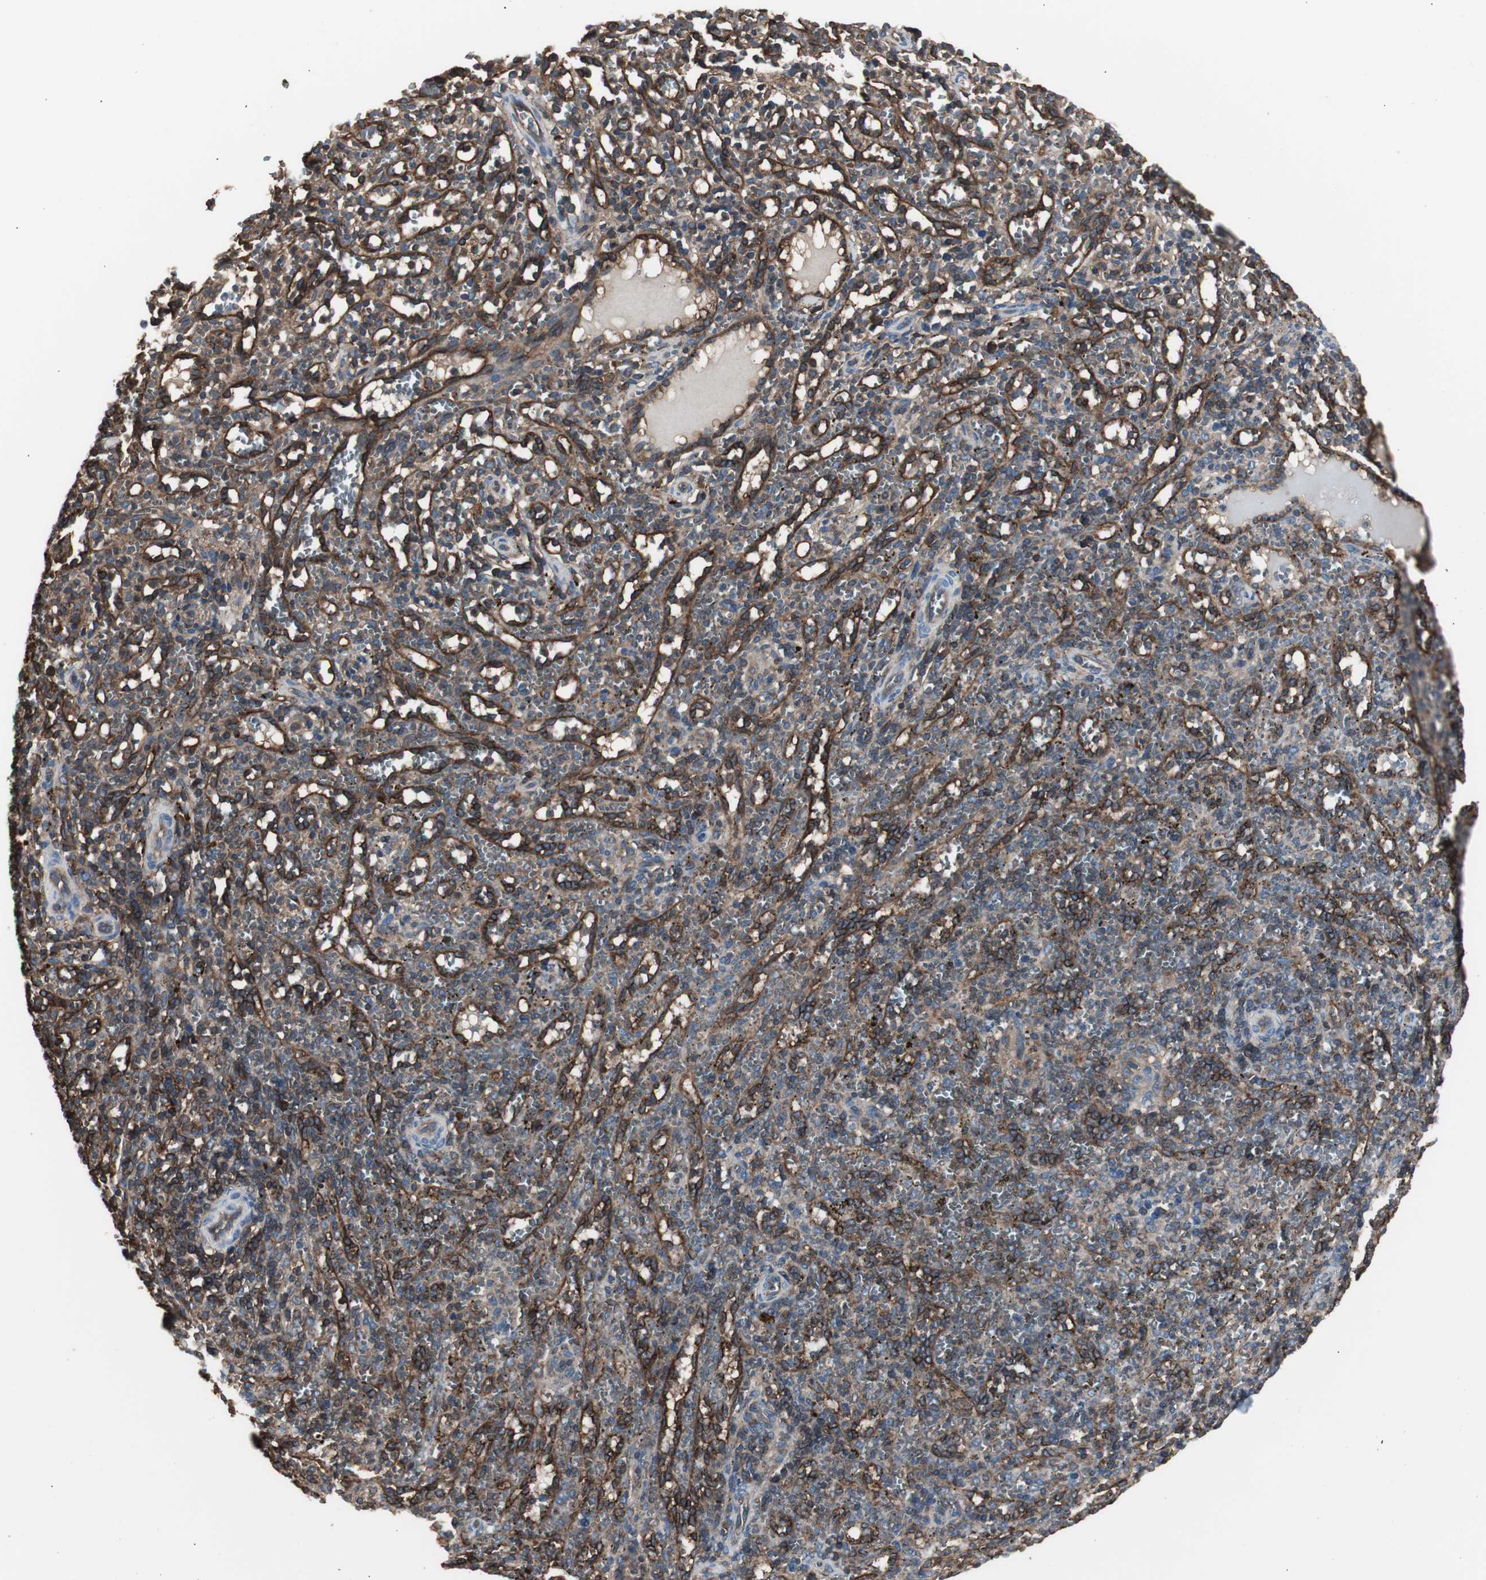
{"staining": {"intensity": "moderate", "quantity": ">75%", "location": "cytoplasmic/membranous"}, "tissue": "spleen", "cell_type": "Cells in red pulp", "image_type": "normal", "snomed": [{"axis": "morphology", "description": "Normal tissue, NOS"}, {"axis": "topography", "description": "Spleen"}], "caption": "High-magnification brightfield microscopy of benign spleen stained with DAB (brown) and counterstained with hematoxylin (blue). cells in red pulp exhibit moderate cytoplasmic/membranous expression is present in about>75% of cells.", "gene": "B2M", "patient": {"sex": "female", "age": 10}}